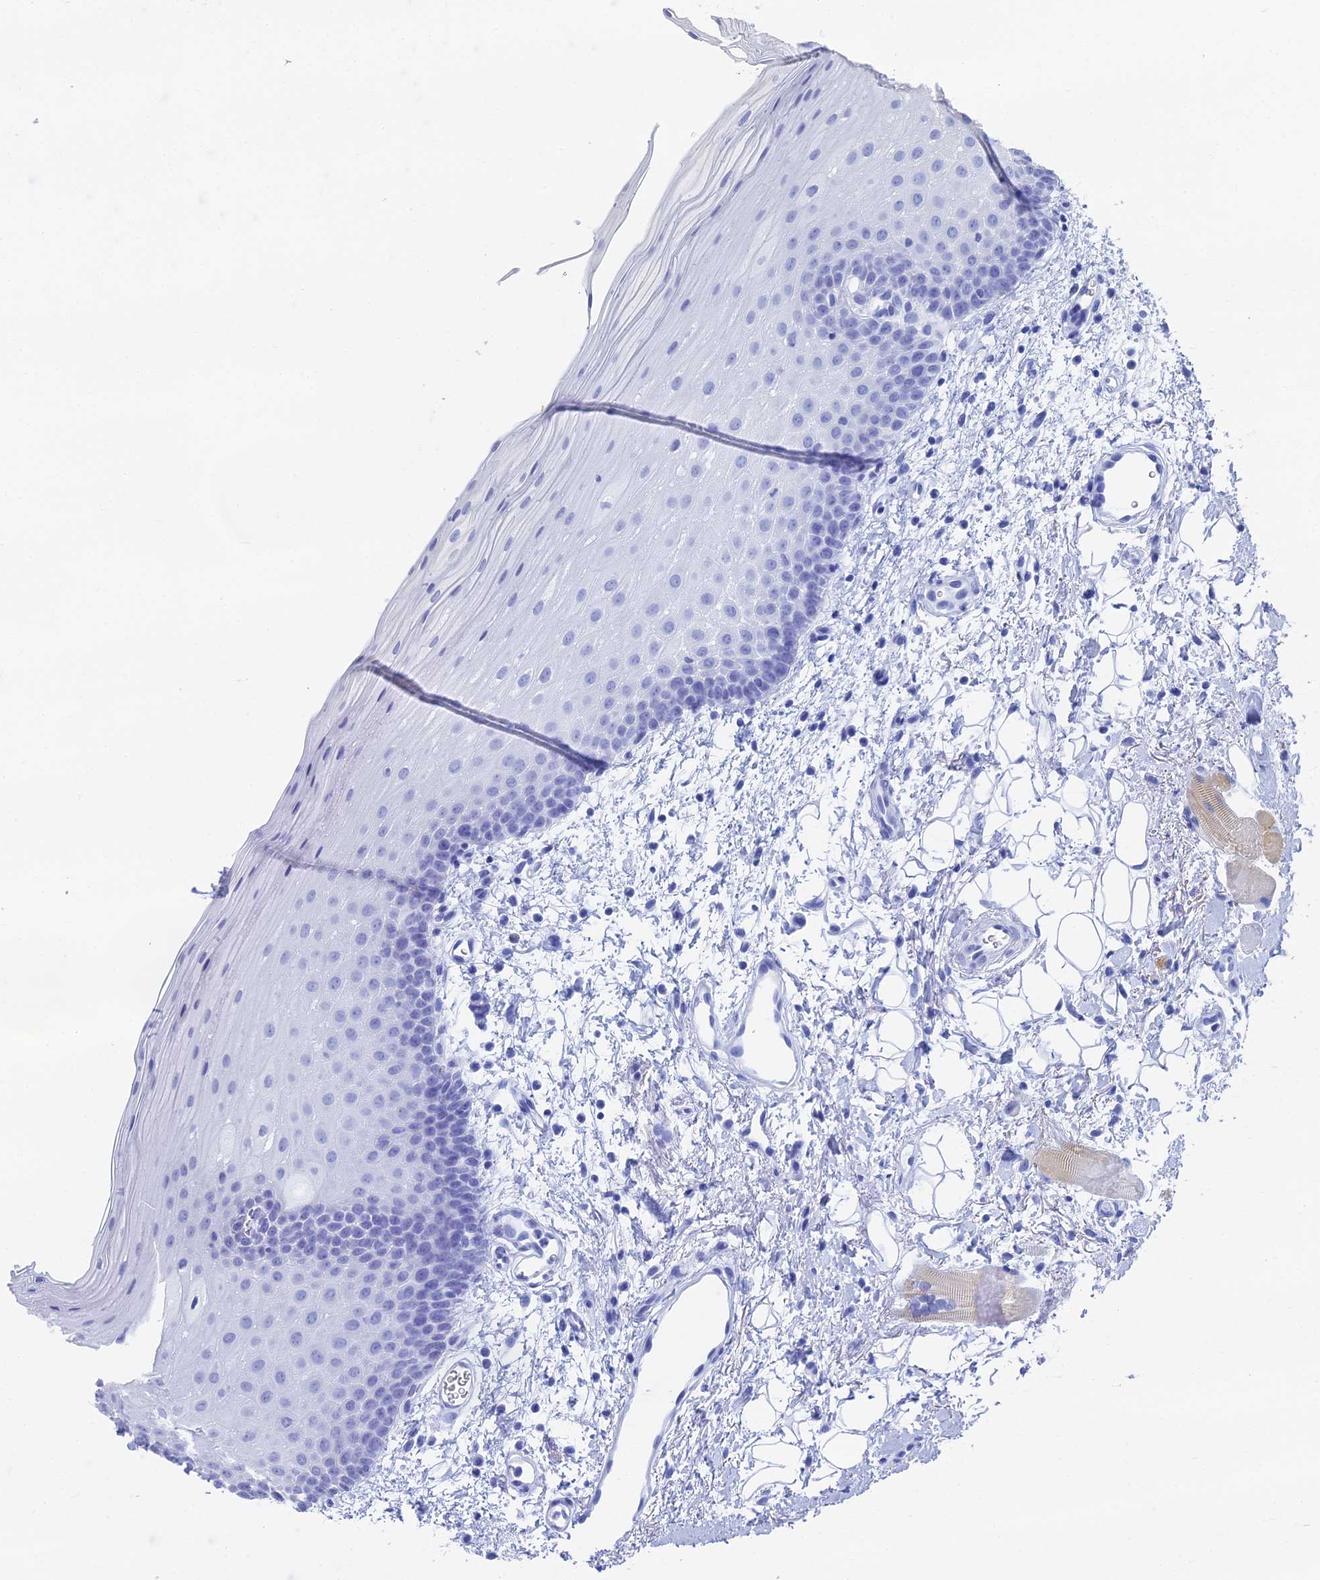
{"staining": {"intensity": "negative", "quantity": "none", "location": "none"}, "tissue": "oral mucosa", "cell_type": "Squamous epithelial cells", "image_type": "normal", "snomed": [{"axis": "morphology", "description": "Normal tissue, NOS"}, {"axis": "topography", "description": "Oral tissue"}], "caption": "Protein analysis of benign oral mucosa exhibits no significant positivity in squamous epithelial cells.", "gene": "TNNT3", "patient": {"sex": "male", "age": 68}}